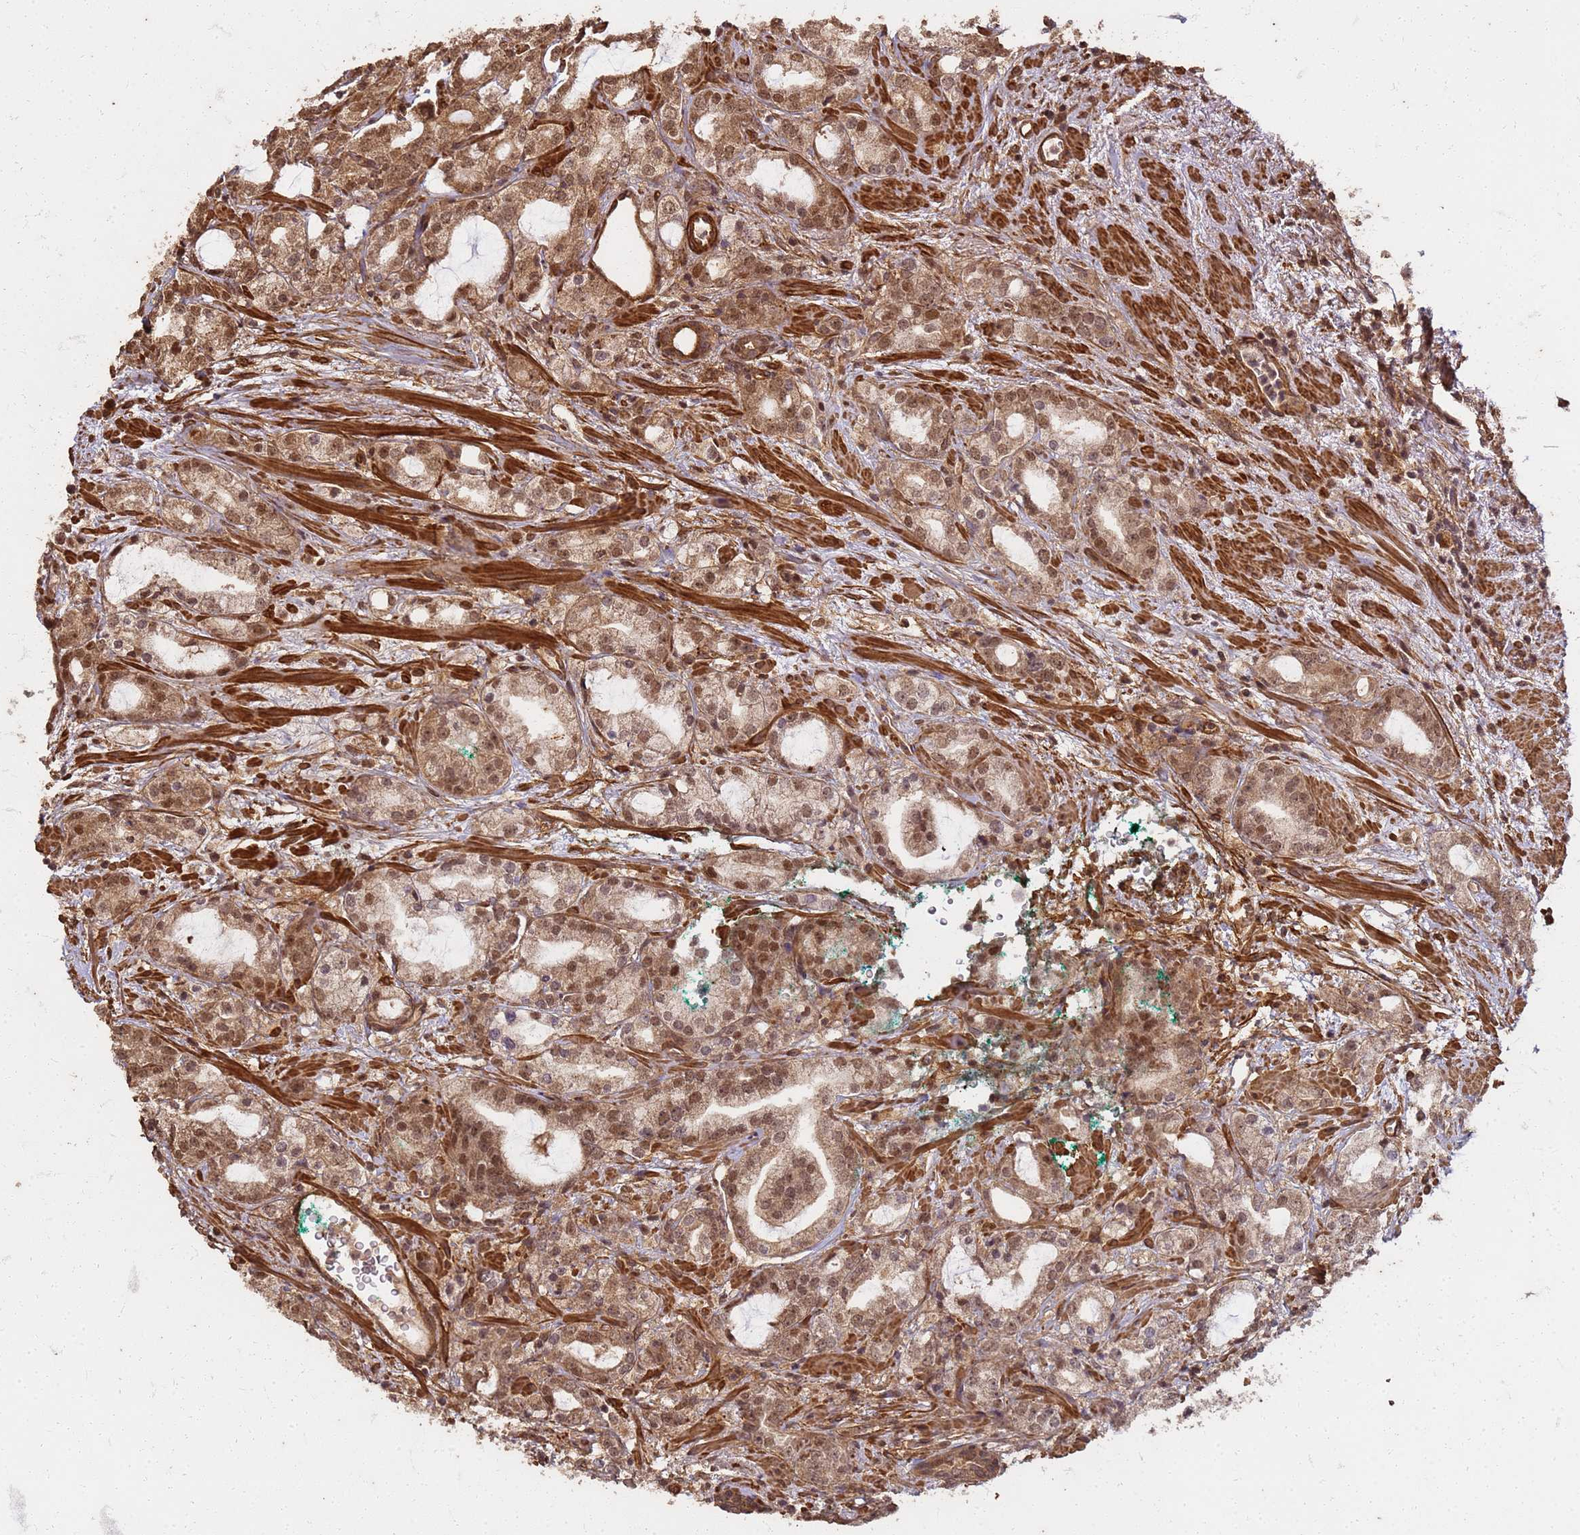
{"staining": {"intensity": "moderate", "quantity": ">75%", "location": "cytoplasmic/membranous,nuclear"}, "tissue": "prostate cancer", "cell_type": "Tumor cells", "image_type": "cancer", "snomed": [{"axis": "morphology", "description": "Adenocarcinoma, High grade"}, {"axis": "topography", "description": "Prostate"}], "caption": "Moderate cytoplasmic/membranous and nuclear protein expression is present in about >75% of tumor cells in prostate adenocarcinoma (high-grade).", "gene": "KIF26A", "patient": {"sex": "male", "age": 64}}